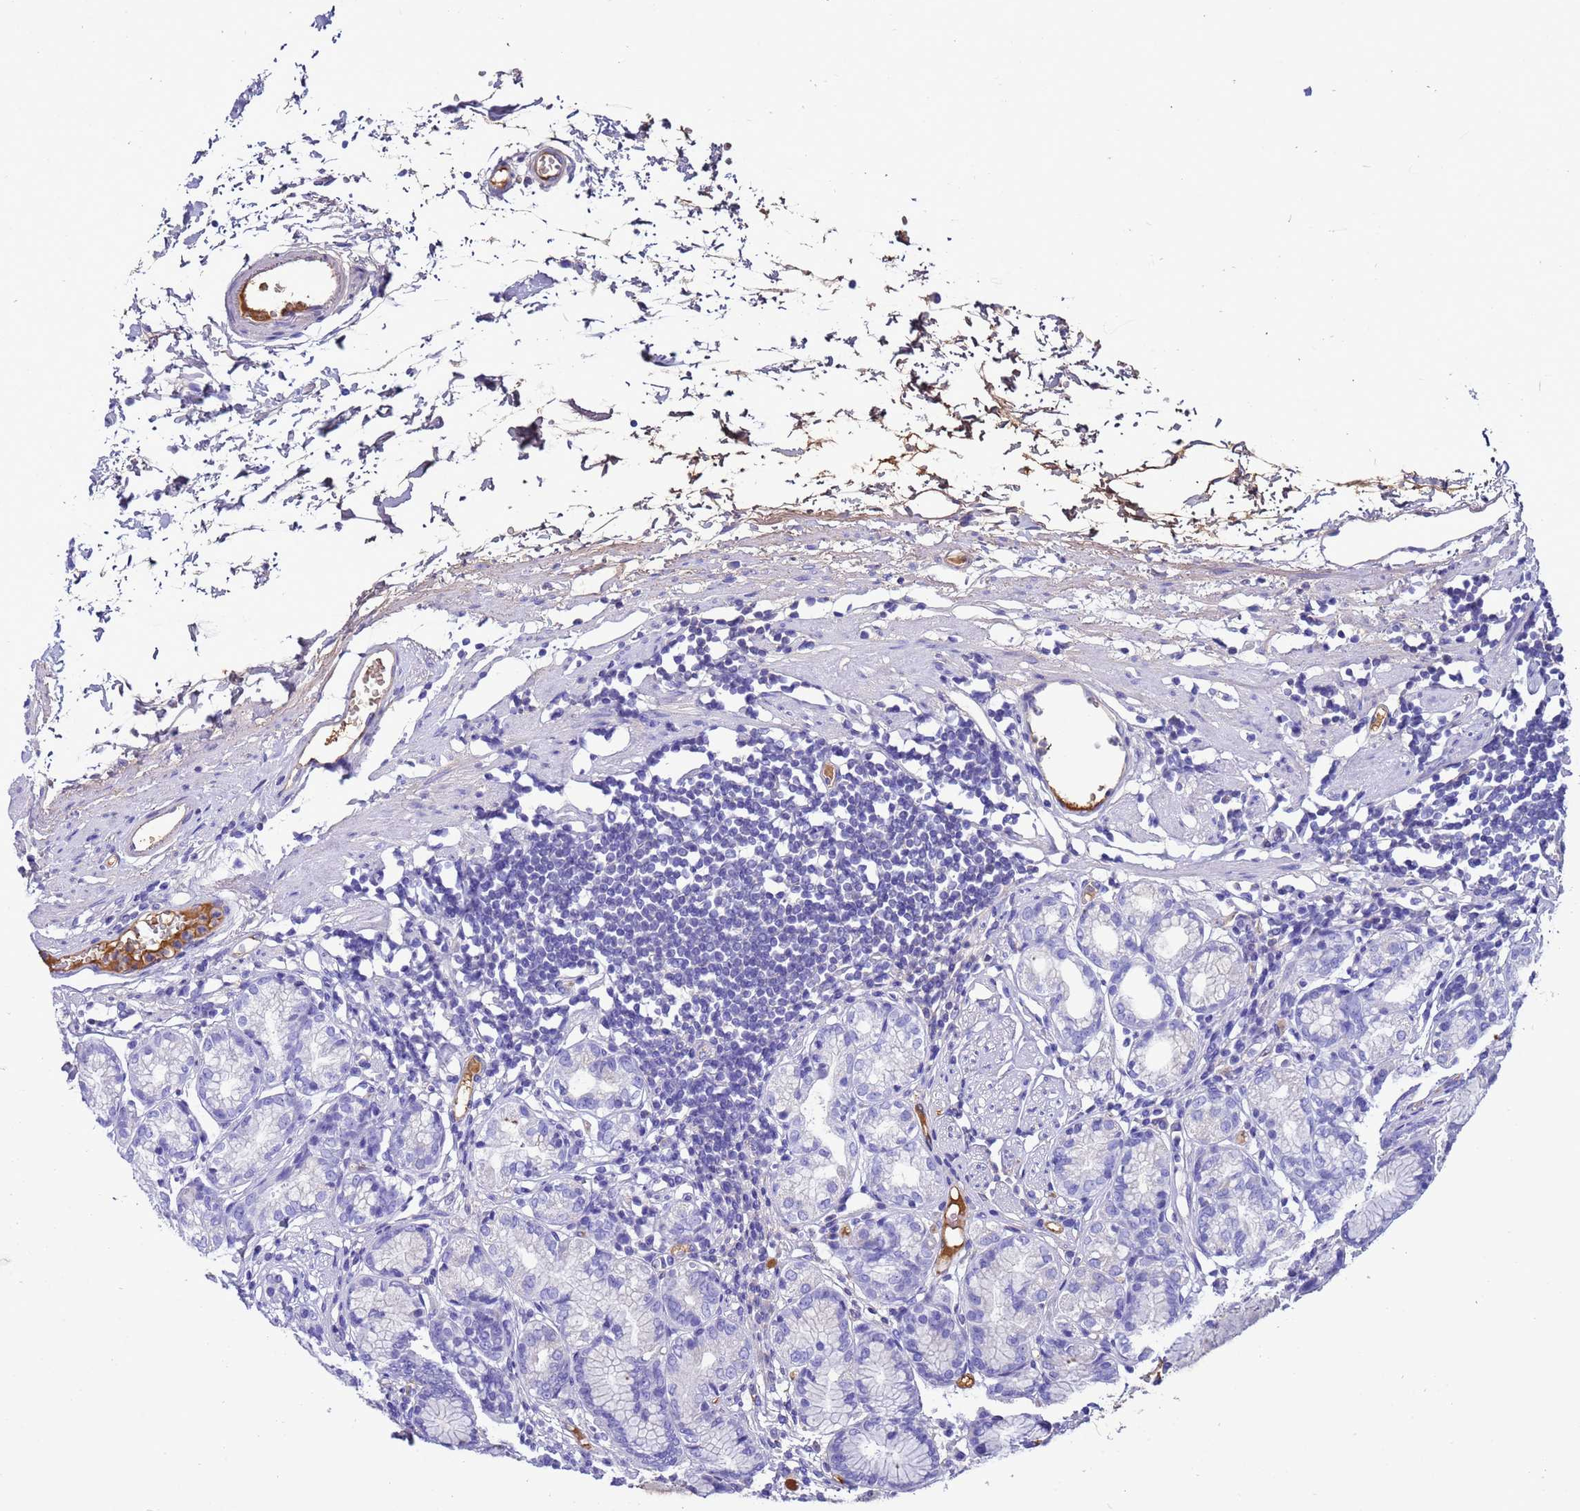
{"staining": {"intensity": "moderate", "quantity": "<25%", "location": "cytoplasmic/membranous"}, "tissue": "stomach", "cell_type": "Glandular cells", "image_type": "normal", "snomed": [{"axis": "morphology", "description": "Normal tissue, NOS"}, {"axis": "topography", "description": "Stomach"}], "caption": "Immunohistochemistry (IHC) of unremarkable human stomach reveals low levels of moderate cytoplasmic/membranous positivity in about <25% of glandular cells.", "gene": "H1", "patient": {"sex": "female", "age": 57}}